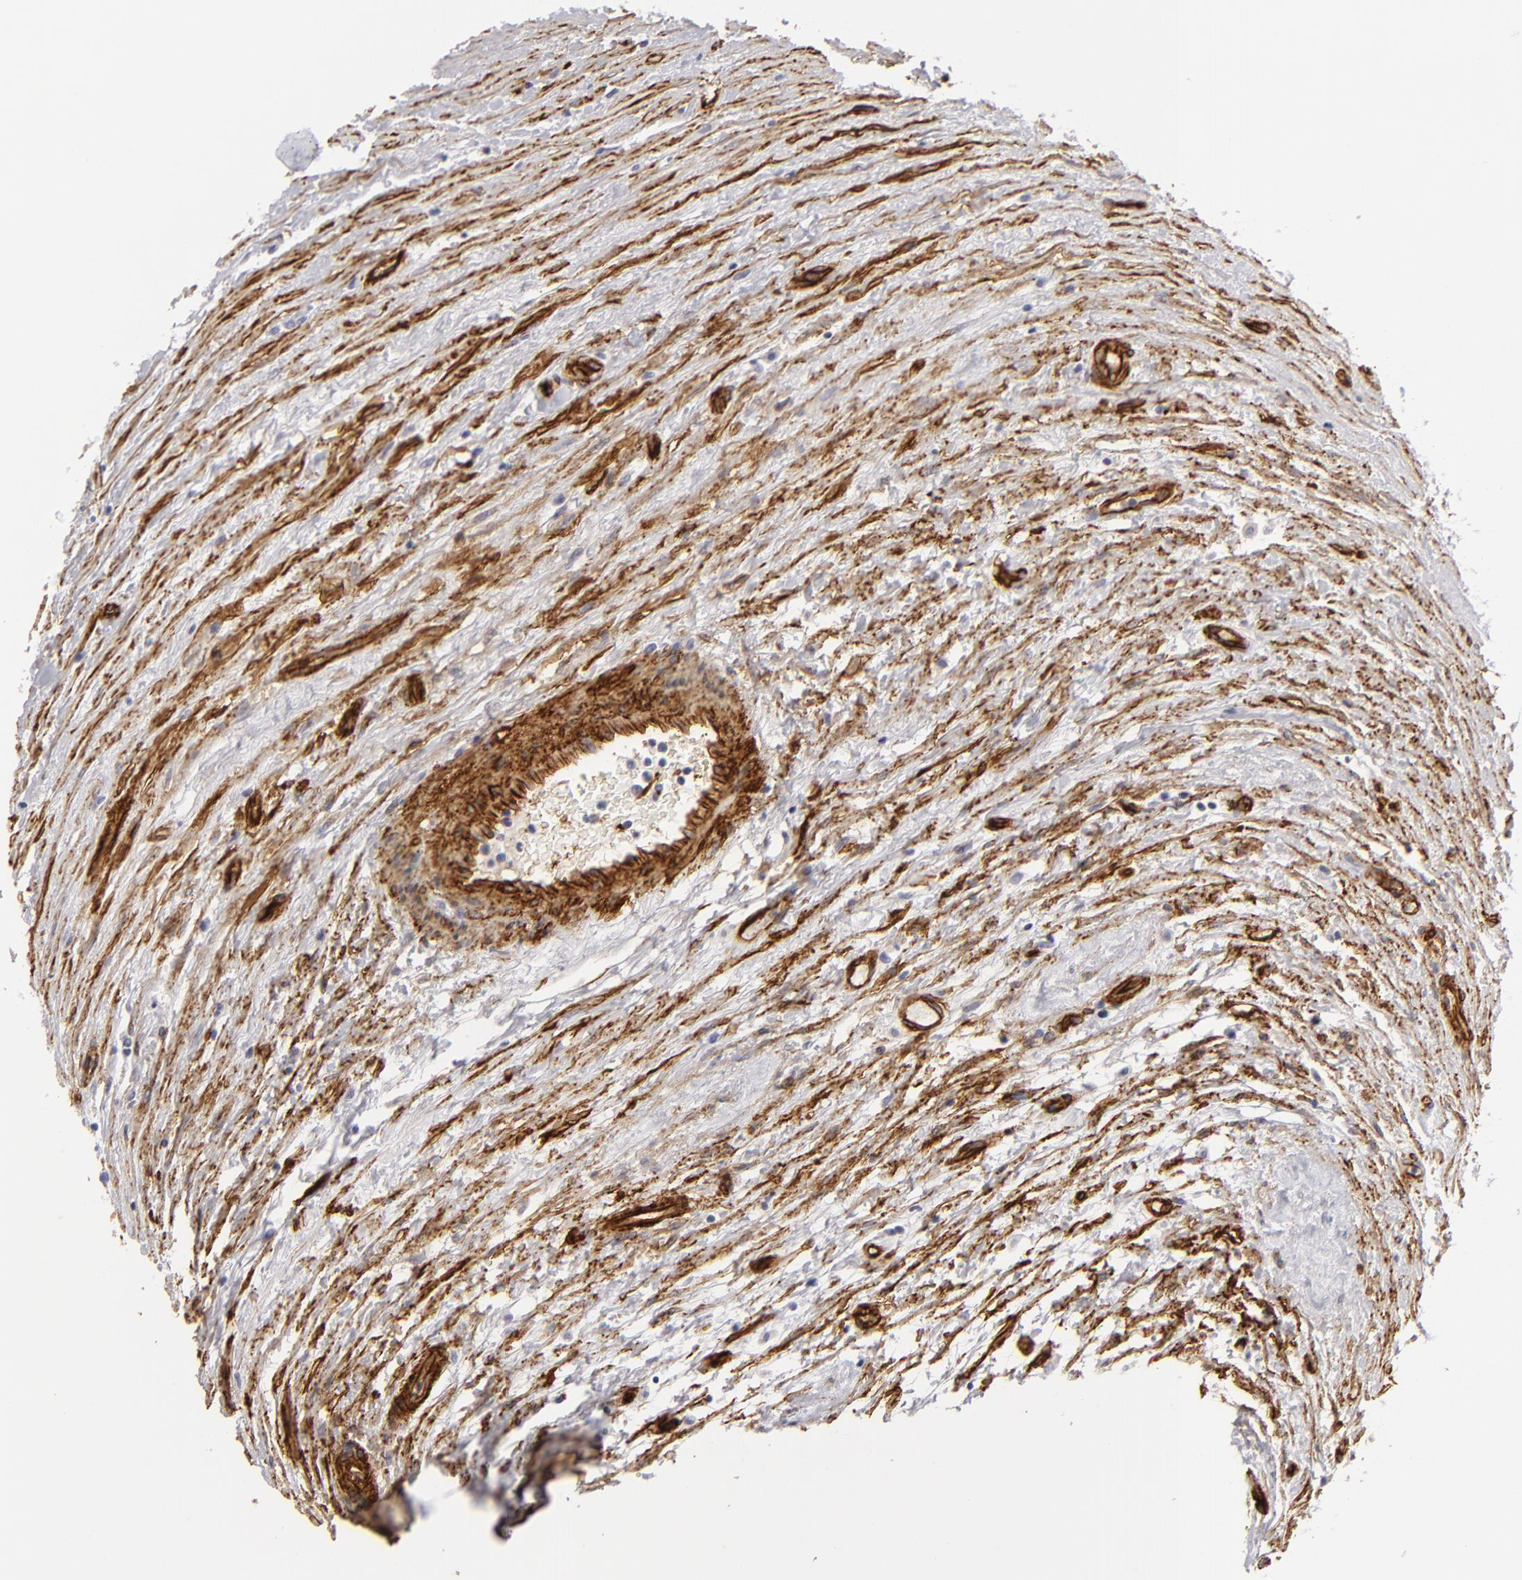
{"staining": {"intensity": "negative", "quantity": "none", "location": "none"}, "tissue": "testis cancer", "cell_type": "Tumor cells", "image_type": "cancer", "snomed": [{"axis": "morphology", "description": "Seminoma, NOS"}, {"axis": "topography", "description": "Testis"}], "caption": "There is no significant expression in tumor cells of testis cancer (seminoma). (DAB immunohistochemistry visualized using brightfield microscopy, high magnification).", "gene": "MCAM", "patient": {"sex": "male", "age": 43}}